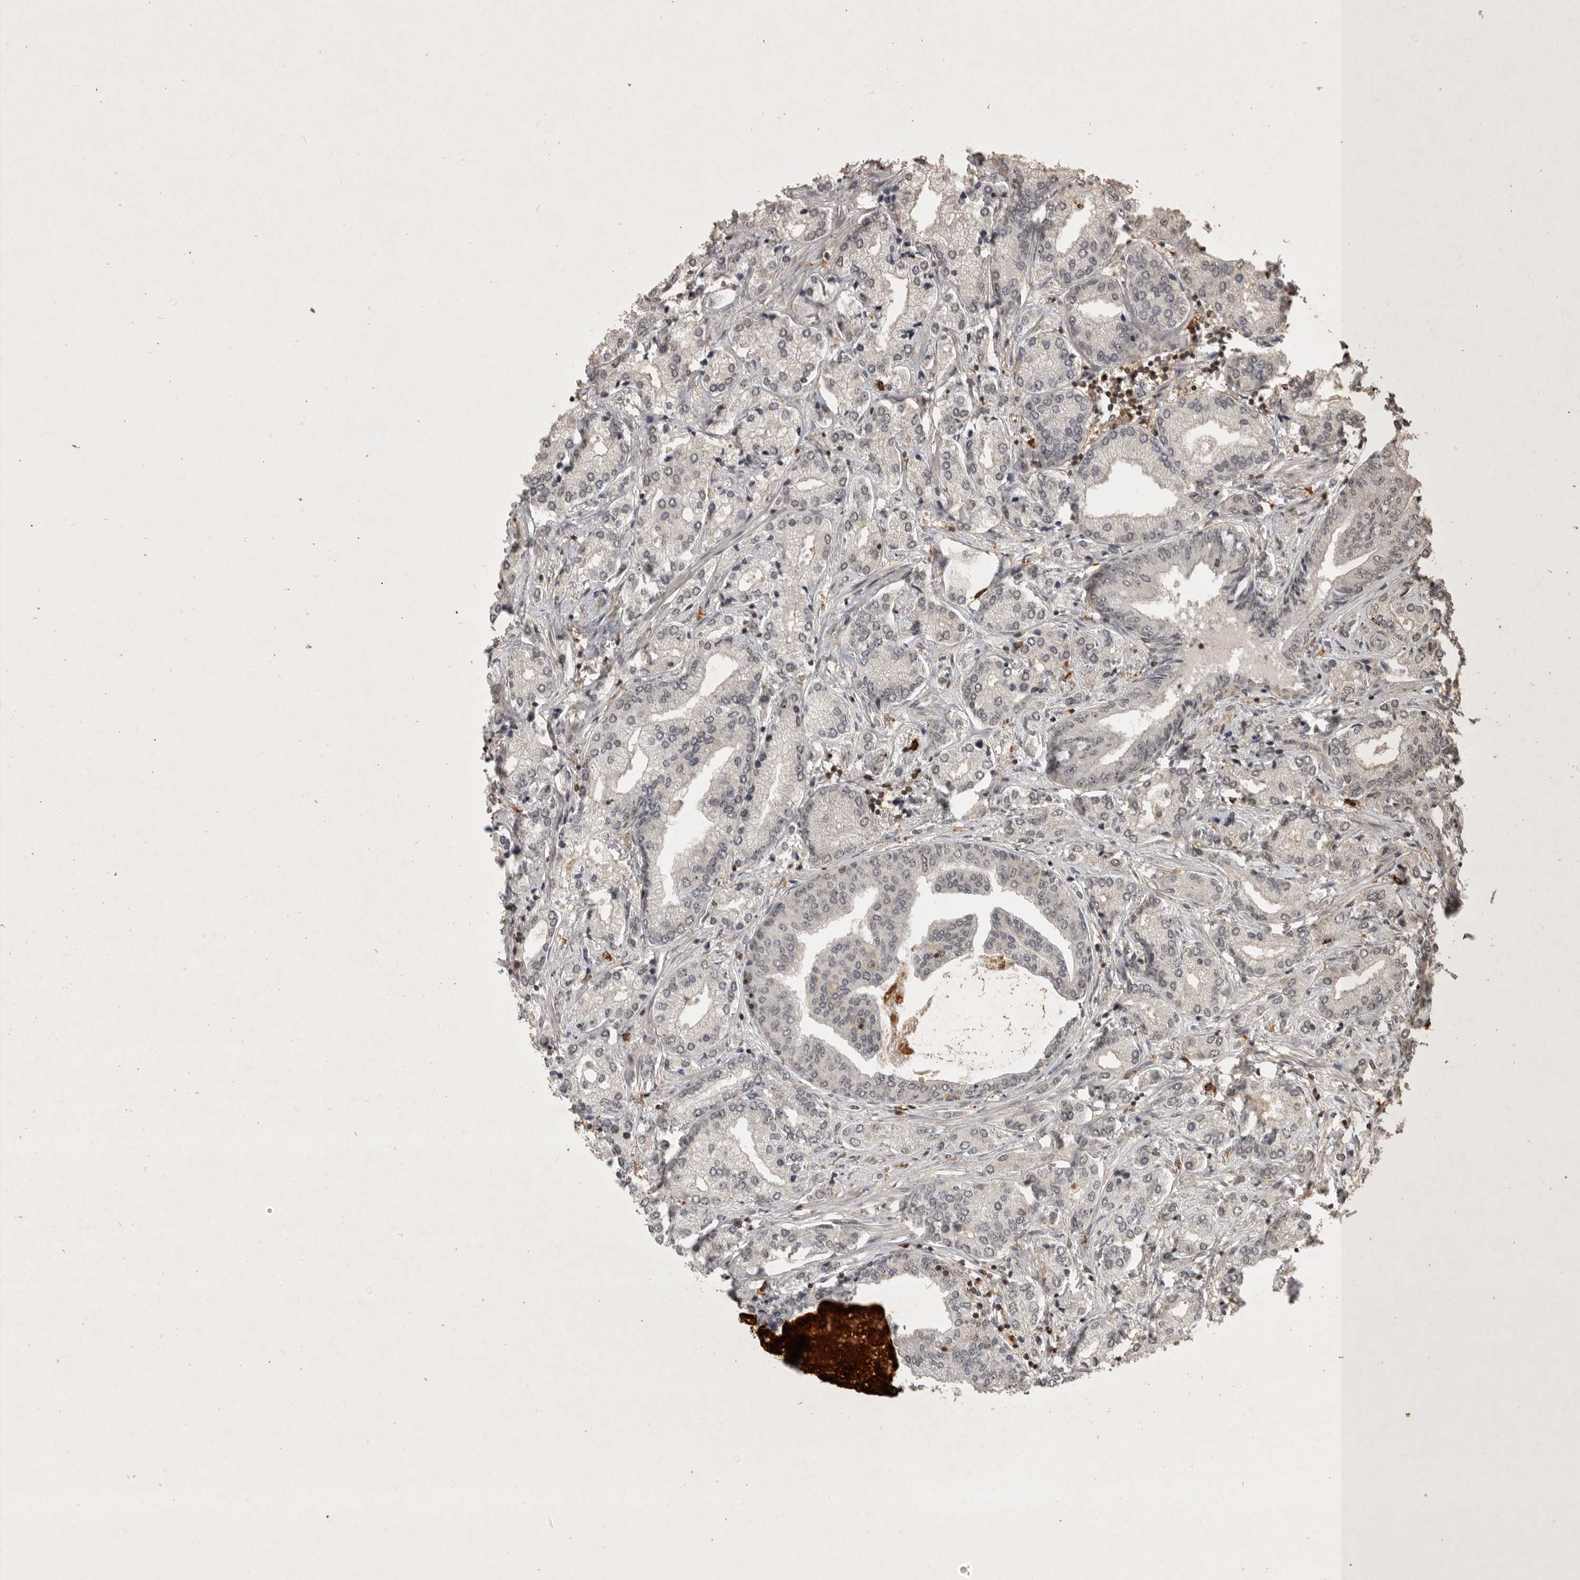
{"staining": {"intensity": "weak", "quantity": "<25%", "location": "nuclear"}, "tissue": "prostate cancer", "cell_type": "Tumor cells", "image_type": "cancer", "snomed": [{"axis": "morphology", "description": "Adenocarcinoma, High grade"}, {"axis": "topography", "description": "Prostate"}], "caption": "Micrograph shows no protein expression in tumor cells of prostate cancer (high-grade adenocarcinoma) tissue.", "gene": "CBLL1", "patient": {"sex": "male", "age": 66}}